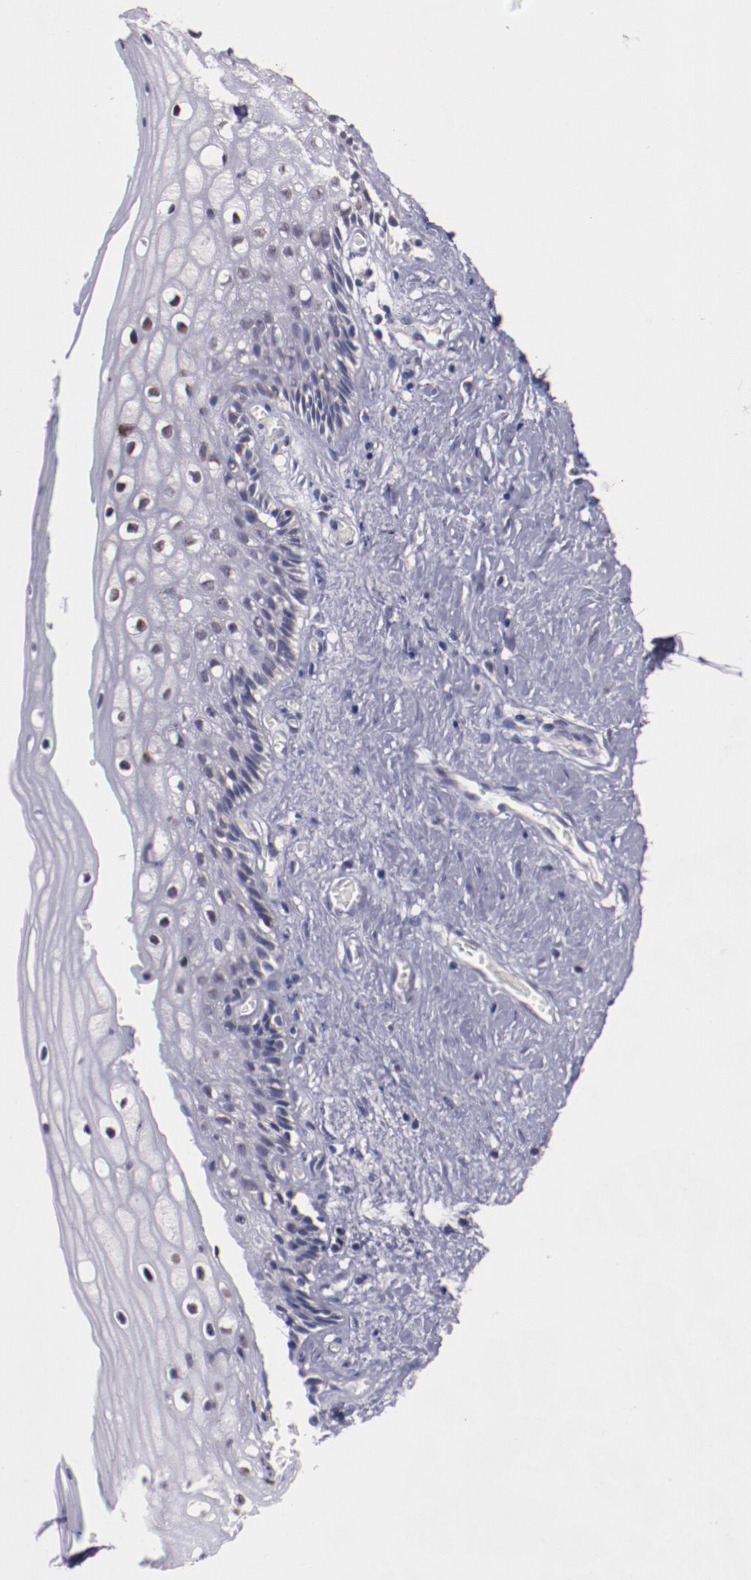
{"staining": {"intensity": "moderate", "quantity": "<25%", "location": "nuclear"}, "tissue": "vagina", "cell_type": "Squamous epithelial cells", "image_type": "normal", "snomed": [{"axis": "morphology", "description": "Normal tissue, NOS"}, {"axis": "topography", "description": "Vagina"}], "caption": "The immunohistochemical stain highlights moderate nuclear positivity in squamous epithelial cells of unremarkable vagina. Using DAB (3,3'-diaminobenzidine) (brown) and hematoxylin (blue) stains, captured at high magnification using brightfield microscopy.", "gene": "NRXN3", "patient": {"sex": "female", "age": 46}}